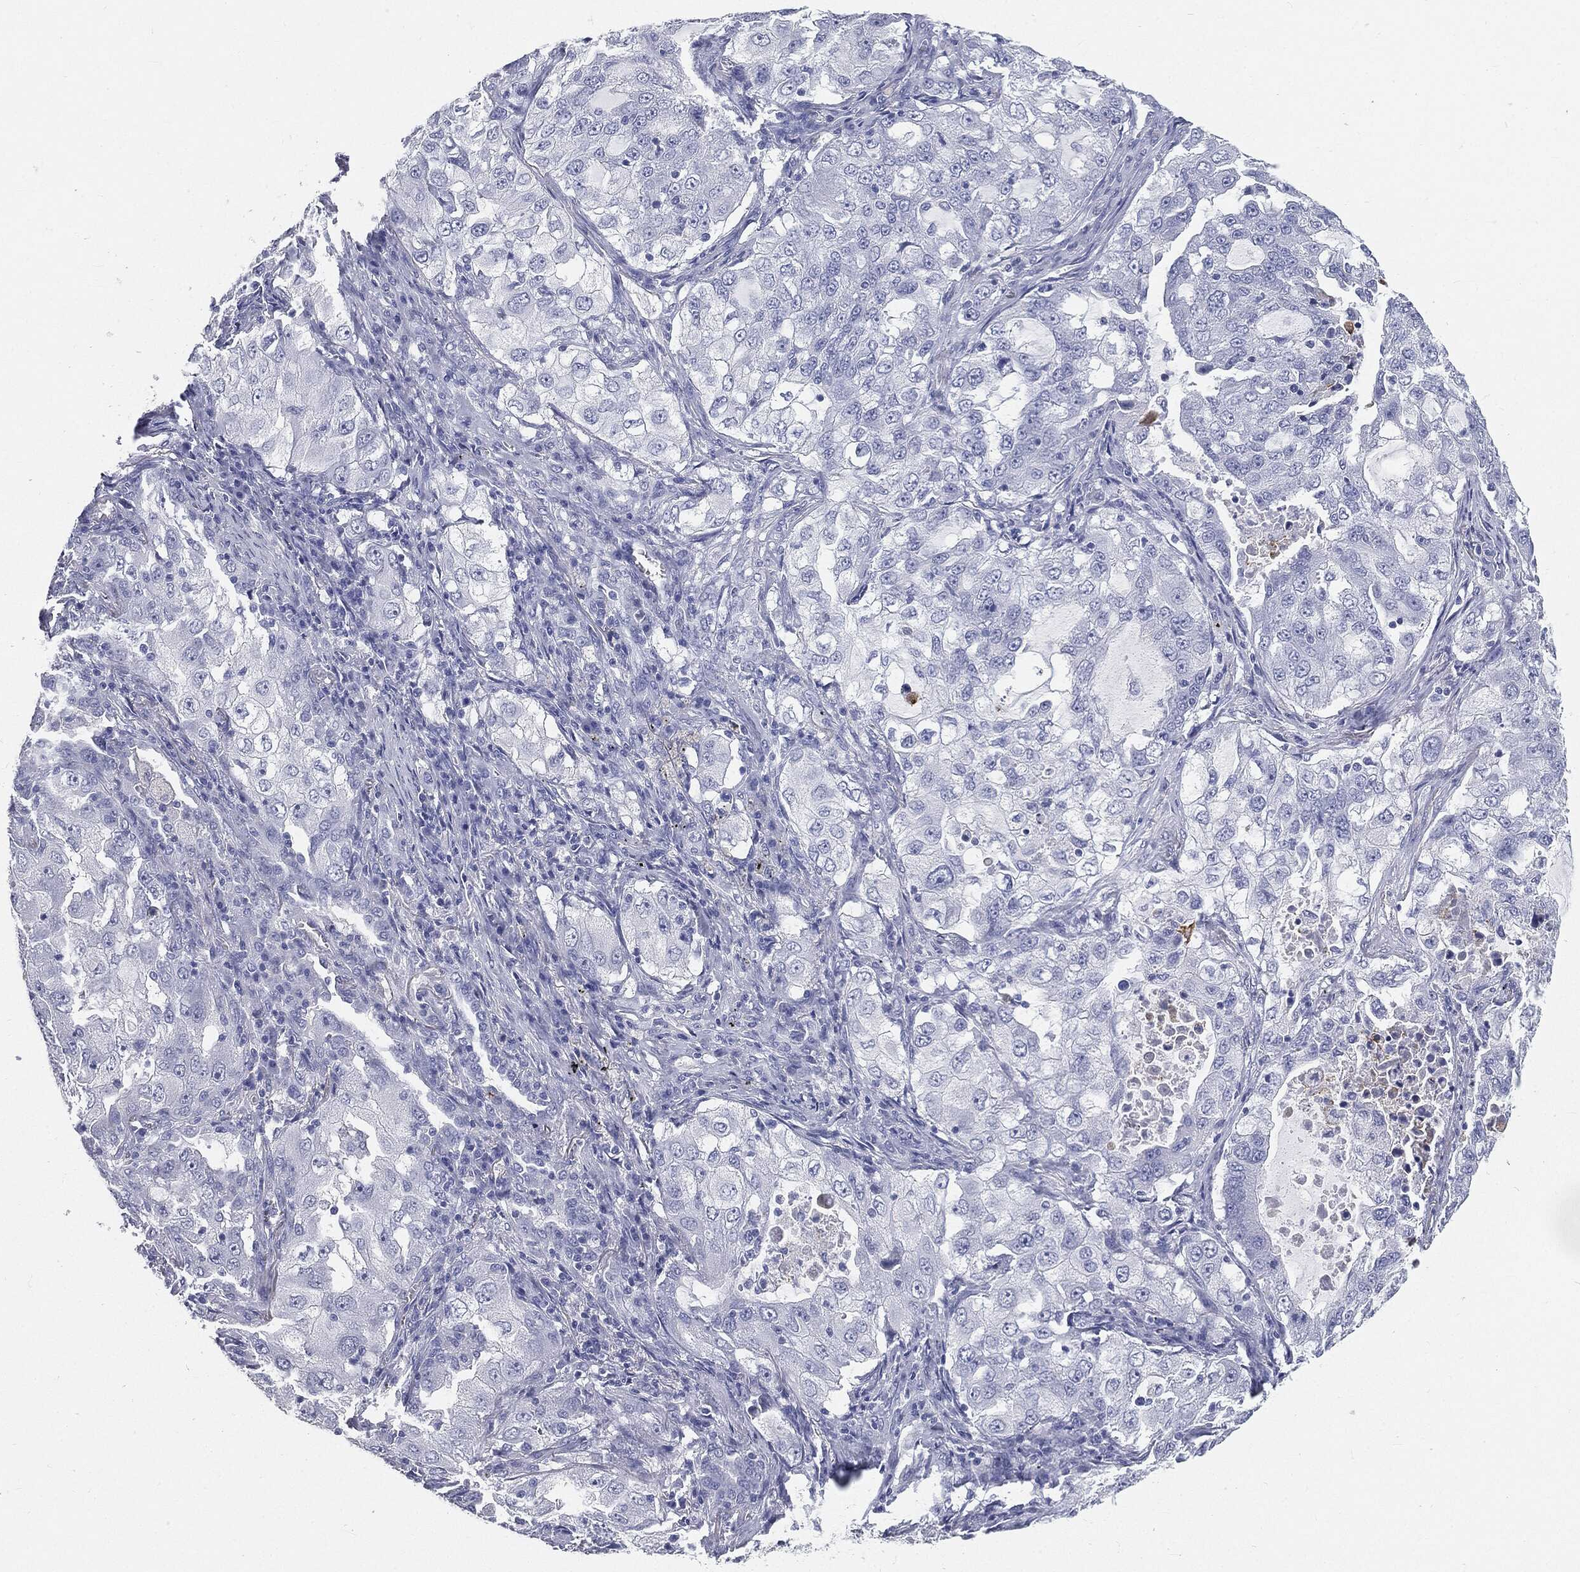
{"staining": {"intensity": "negative", "quantity": "none", "location": "none"}, "tissue": "lung cancer", "cell_type": "Tumor cells", "image_type": "cancer", "snomed": [{"axis": "morphology", "description": "Adenocarcinoma, NOS"}, {"axis": "topography", "description": "Lung"}], "caption": "DAB immunohistochemical staining of adenocarcinoma (lung) displays no significant positivity in tumor cells.", "gene": "CUZD1", "patient": {"sex": "female", "age": 61}}